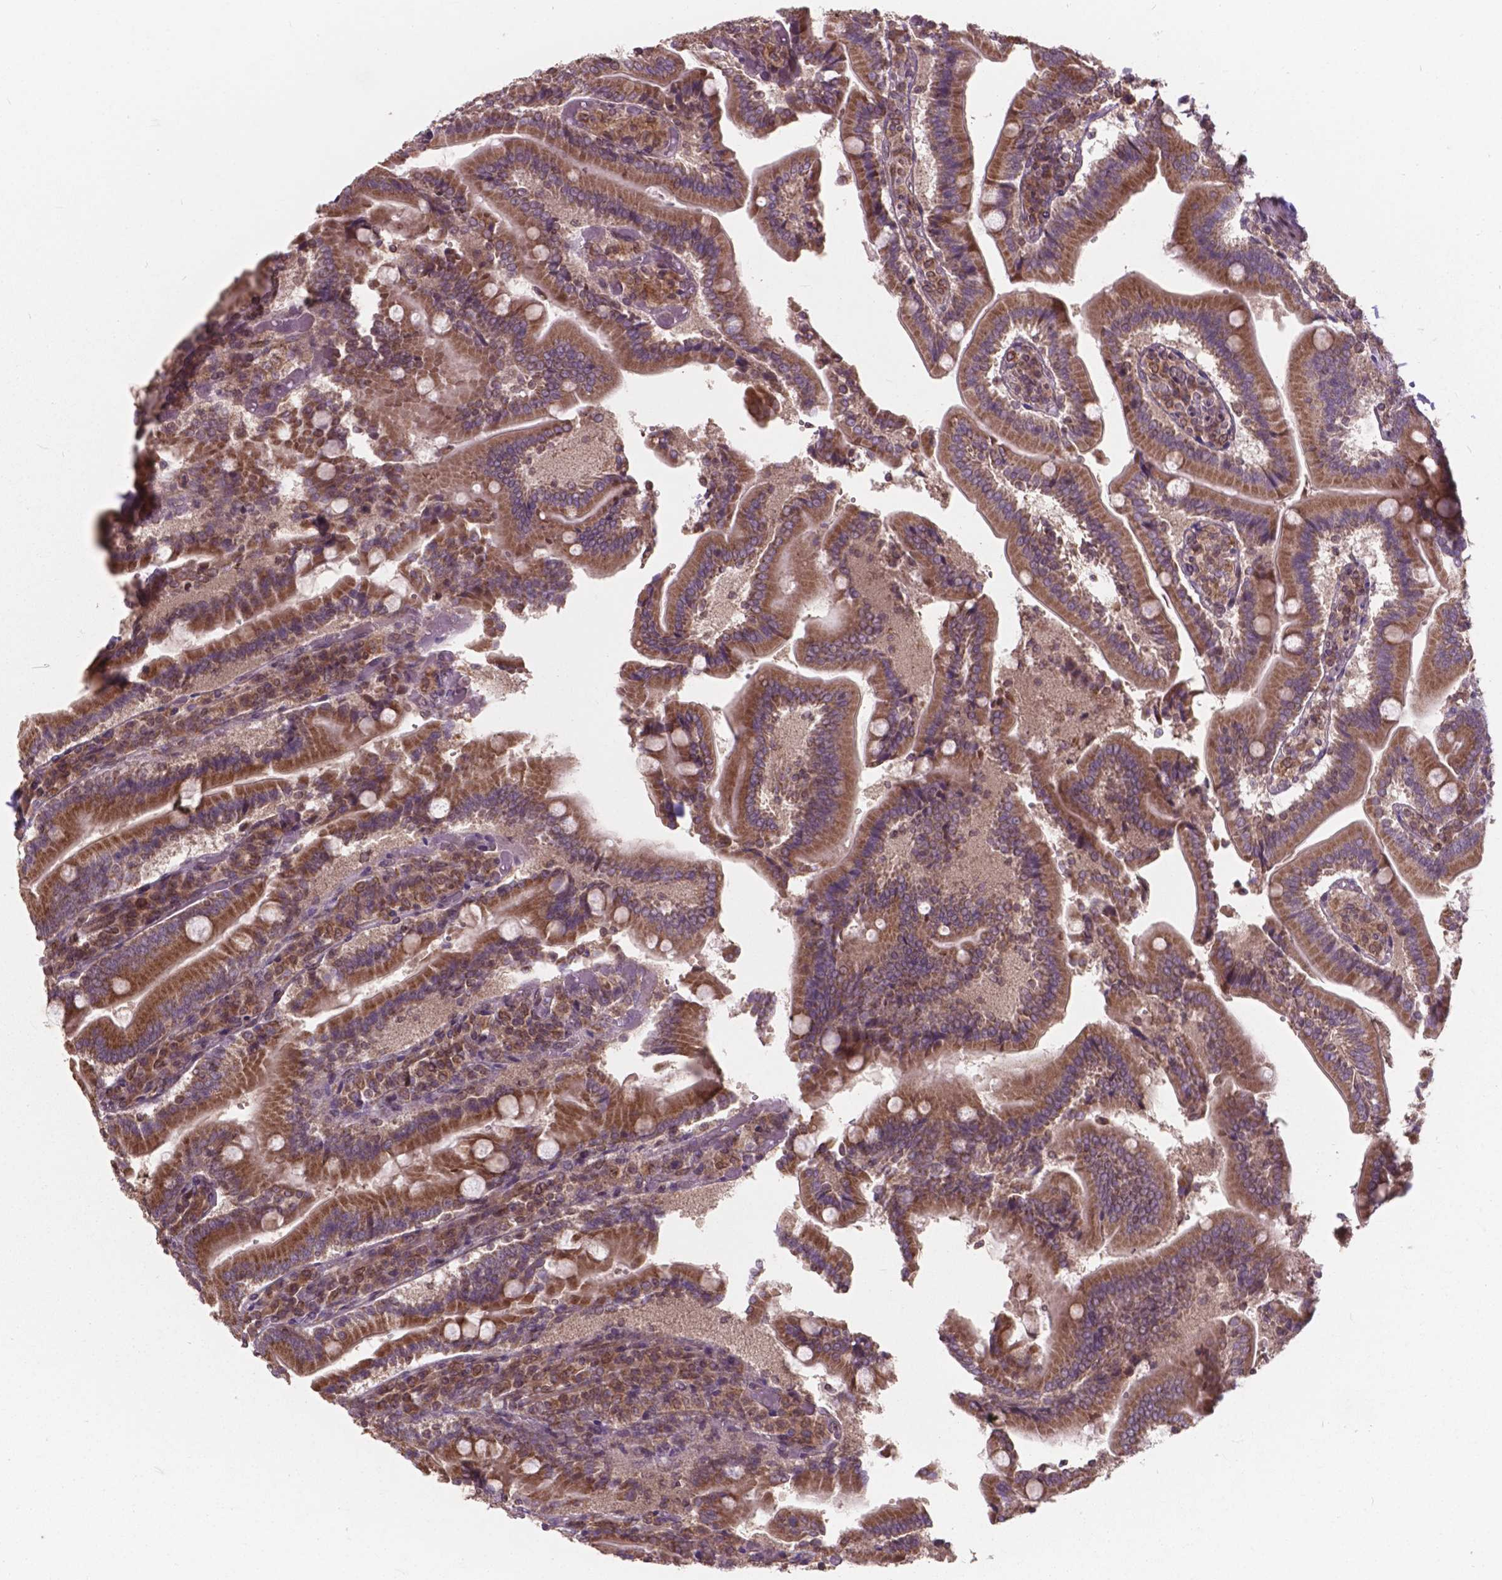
{"staining": {"intensity": "strong", "quantity": ">75%", "location": "cytoplasmic/membranous"}, "tissue": "duodenum", "cell_type": "Glandular cells", "image_type": "normal", "snomed": [{"axis": "morphology", "description": "Normal tissue, NOS"}, {"axis": "topography", "description": "Duodenum"}], "caption": "The histopathology image displays staining of normal duodenum, revealing strong cytoplasmic/membranous protein positivity (brown color) within glandular cells.", "gene": "MRPL33", "patient": {"sex": "female", "age": 62}}